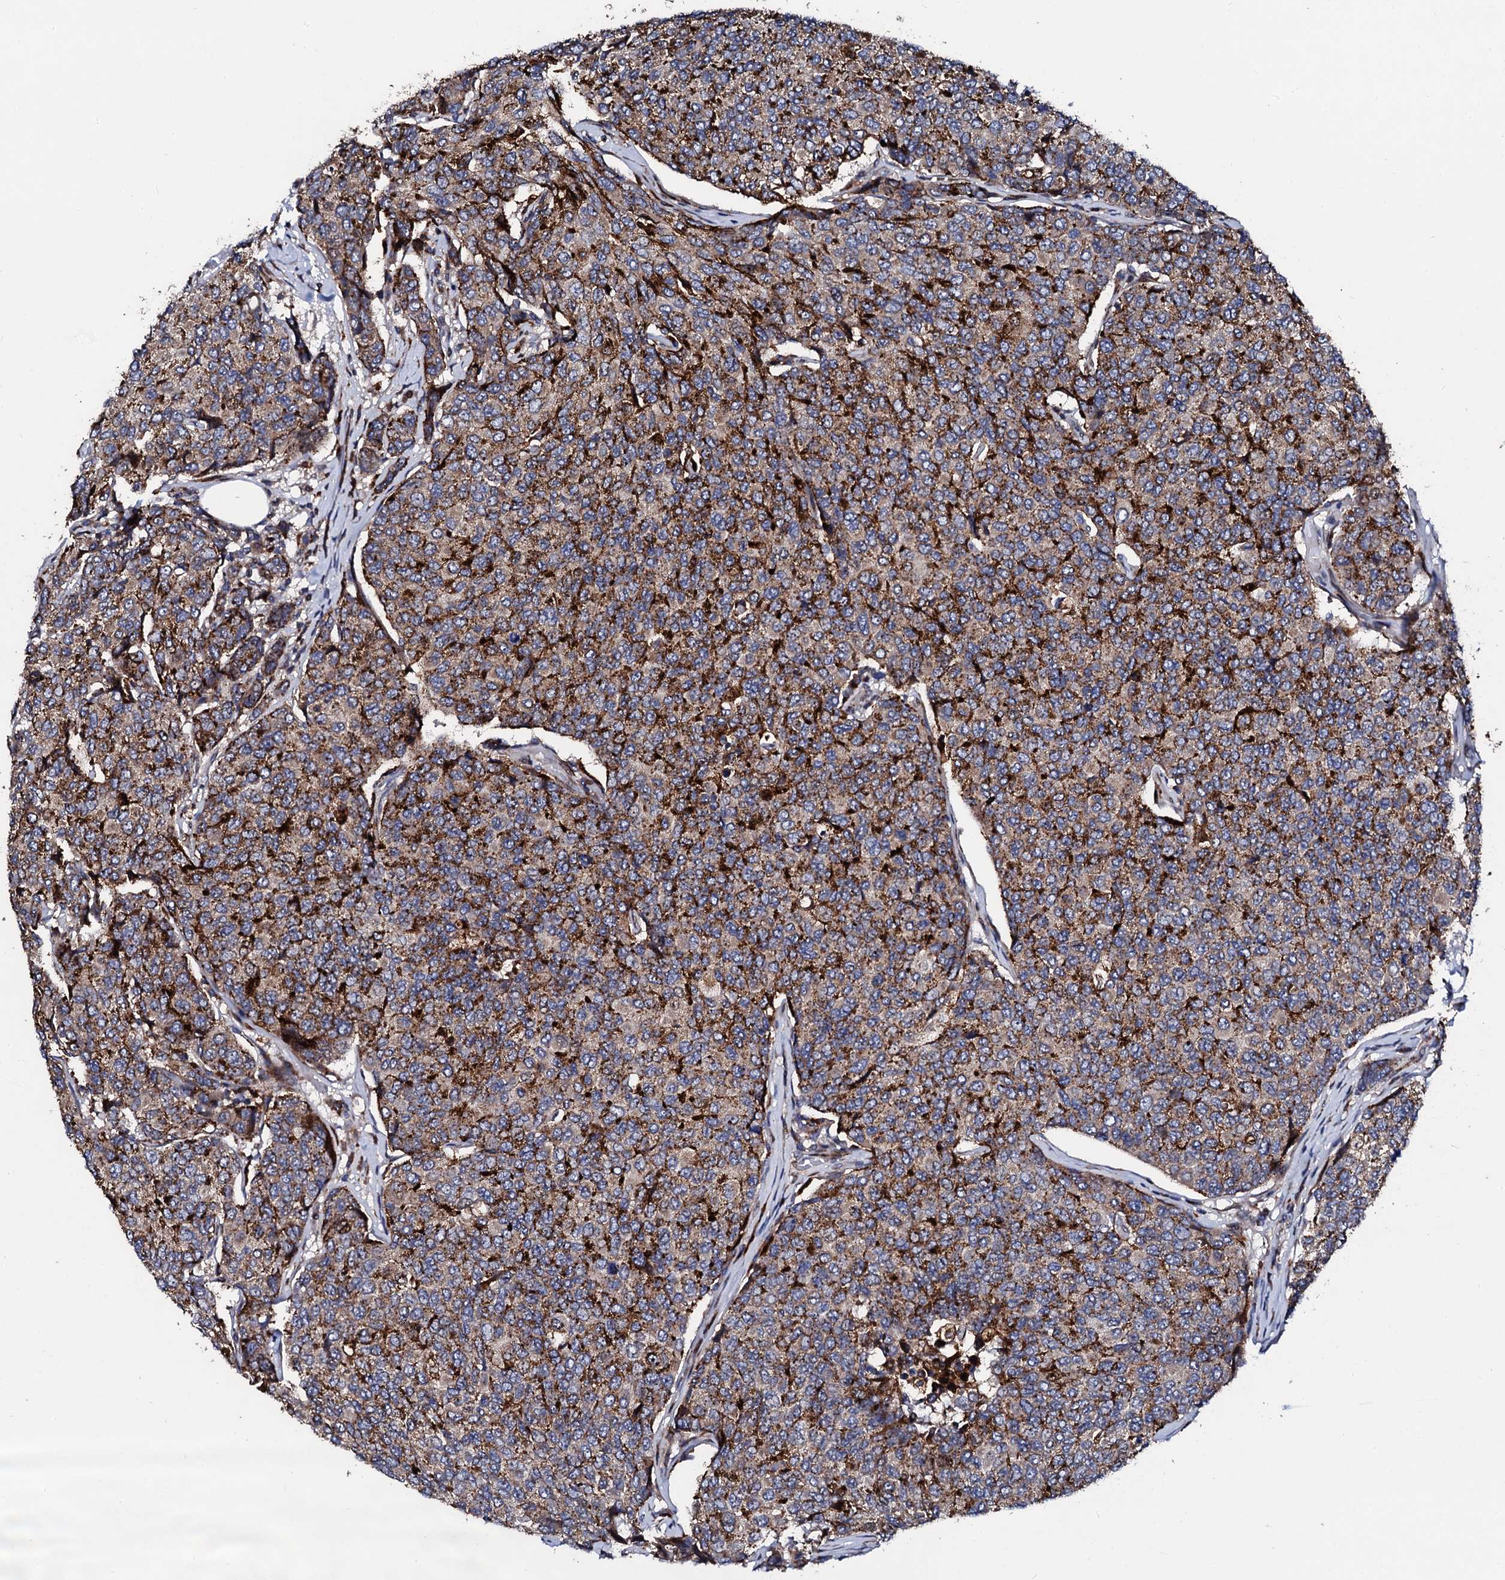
{"staining": {"intensity": "strong", "quantity": ">75%", "location": "cytoplasmic/membranous"}, "tissue": "breast cancer", "cell_type": "Tumor cells", "image_type": "cancer", "snomed": [{"axis": "morphology", "description": "Duct carcinoma"}, {"axis": "topography", "description": "Breast"}], "caption": "Protein expression analysis of human invasive ductal carcinoma (breast) reveals strong cytoplasmic/membranous expression in approximately >75% of tumor cells.", "gene": "TCIRG1", "patient": {"sex": "female", "age": 55}}